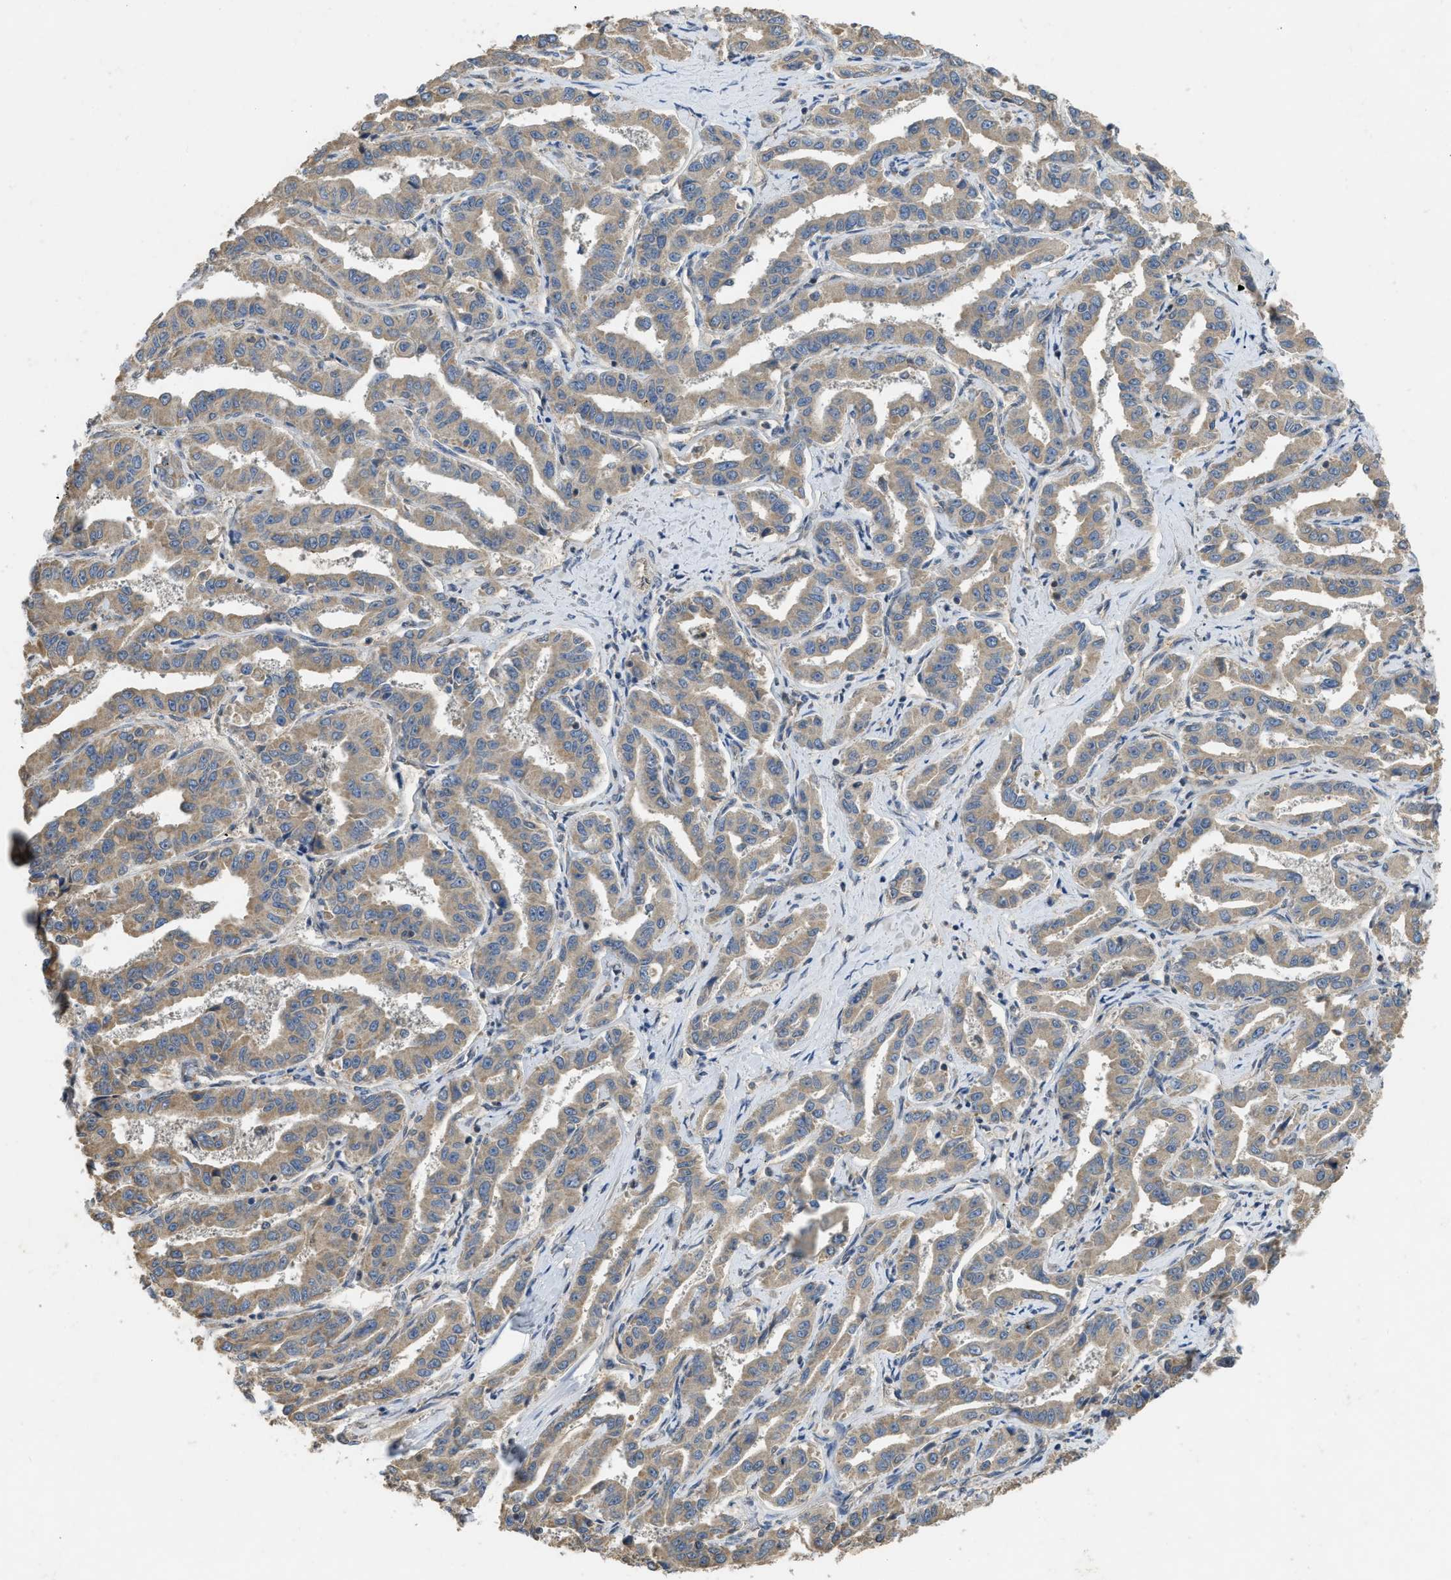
{"staining": {"intensity": "weak", "quantity": ">75%", "location": "cytoplasmic/membranous"}, "tissue": "liver cancer", "cell_type": "Tumor cells", "image_type": "cancer", "snomed": [{"axis": "morphology", "description": "Cholangiocarcinoma"}, {"axis": "topography", "description": "Liver"}], "caption": "Protein expression analysis of liver cancer (cholangiocarcinoma) demonstrates weak cytoplasmic/membranous staining in about >75% of tumor cells. Nuclei are stained in blue.", "gene": "PPP3CA", "patient": {"sex": "male", "age": 59}}